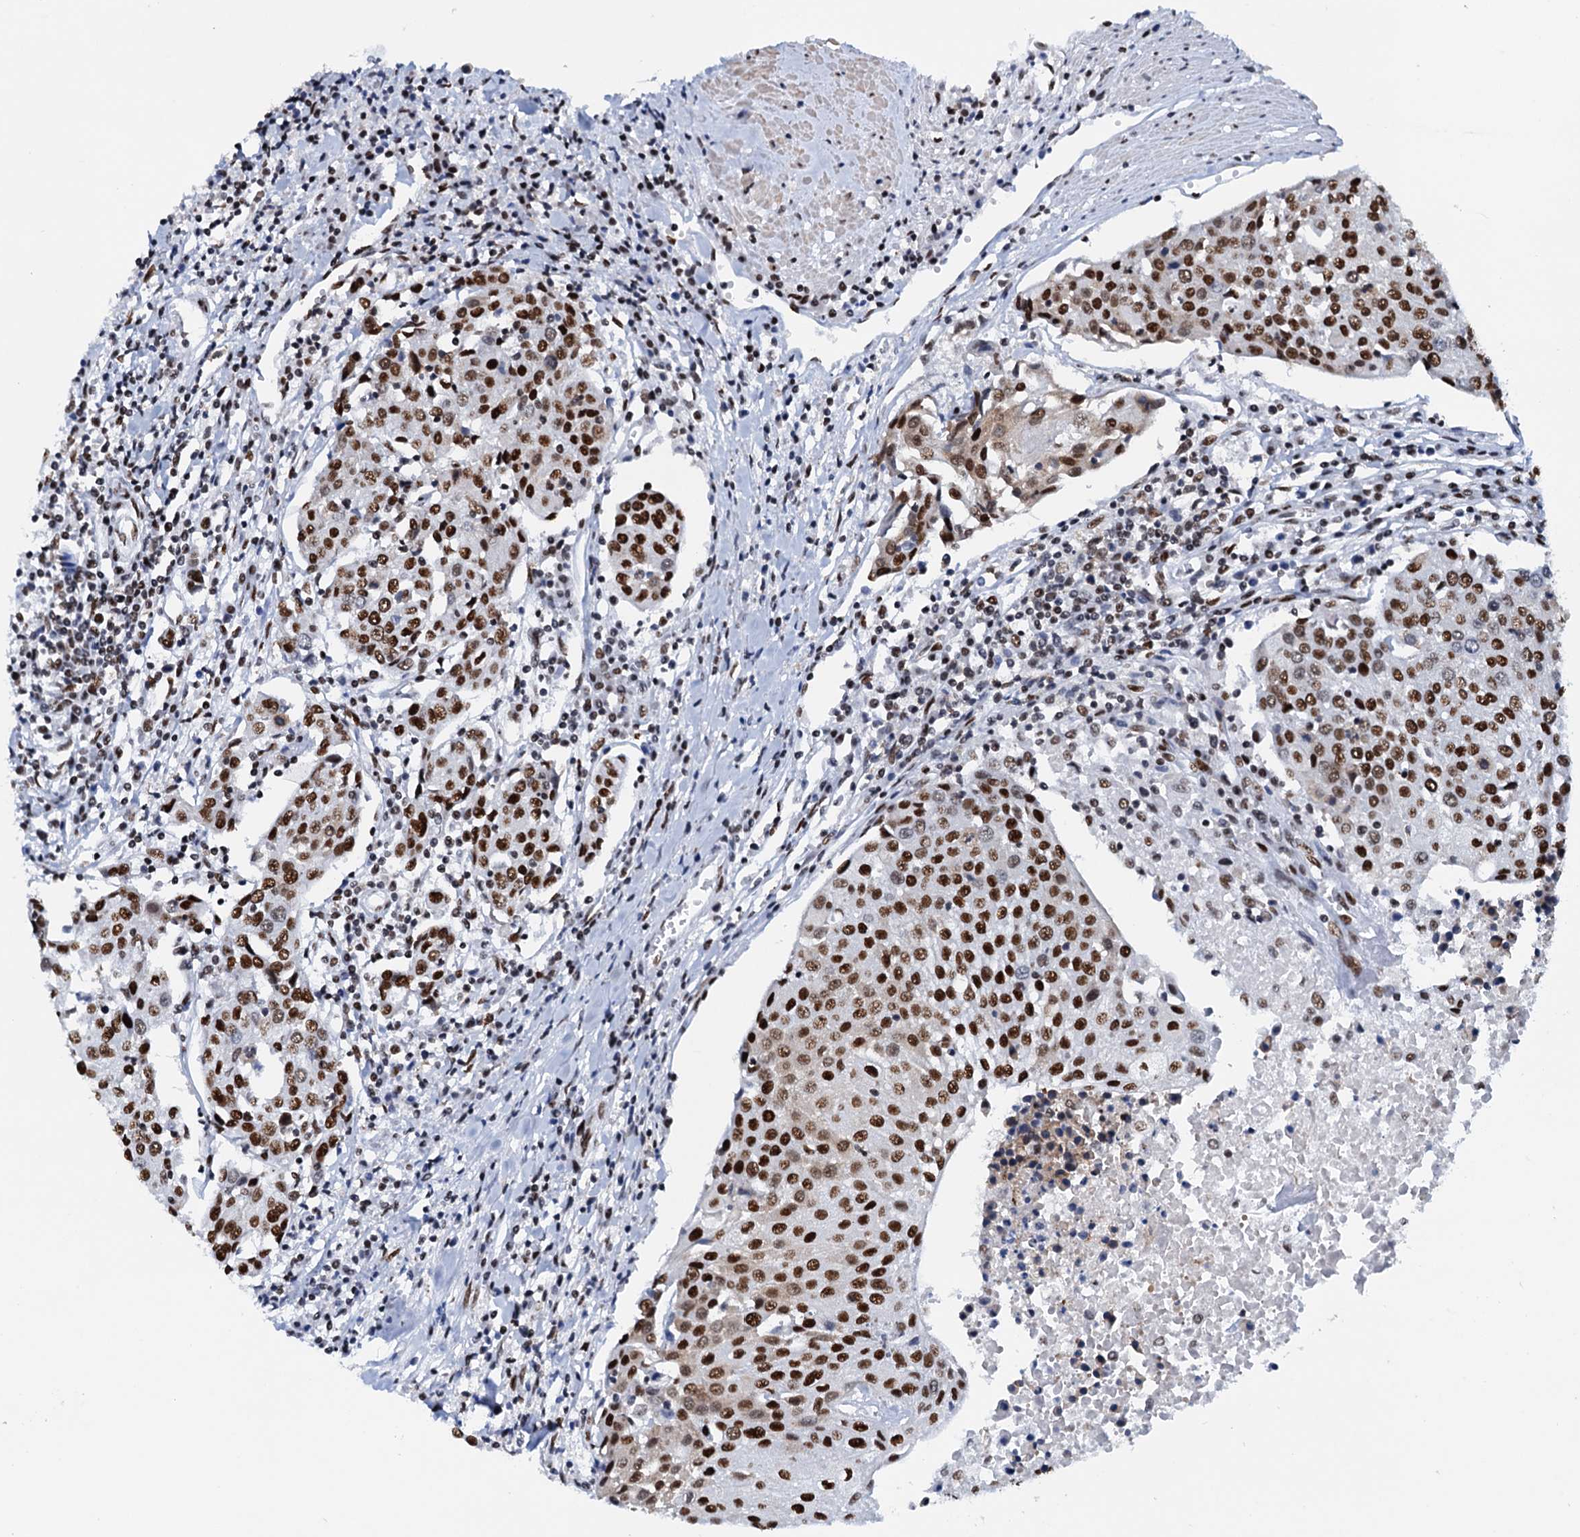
{"staining": {"intensity": "strong", "quantity": ">75%", "location": "nuclear"}, "tissue": "urothelial cancer", "cell_type": "Tumor cells", "image_type": "cancer", "snomed": [{"axis": "morphology", "description": "Urothelial carcinoma, High grade"}, {"axis": "topography", "description": "Urinary bladder"}], "caption": "High-grade urothelial carcinoma tissue exhibits strong nuclear positivity in about >75% of tumor cells", "gene": "SLTM", "patient": {"sex": "female", "age": 85}}